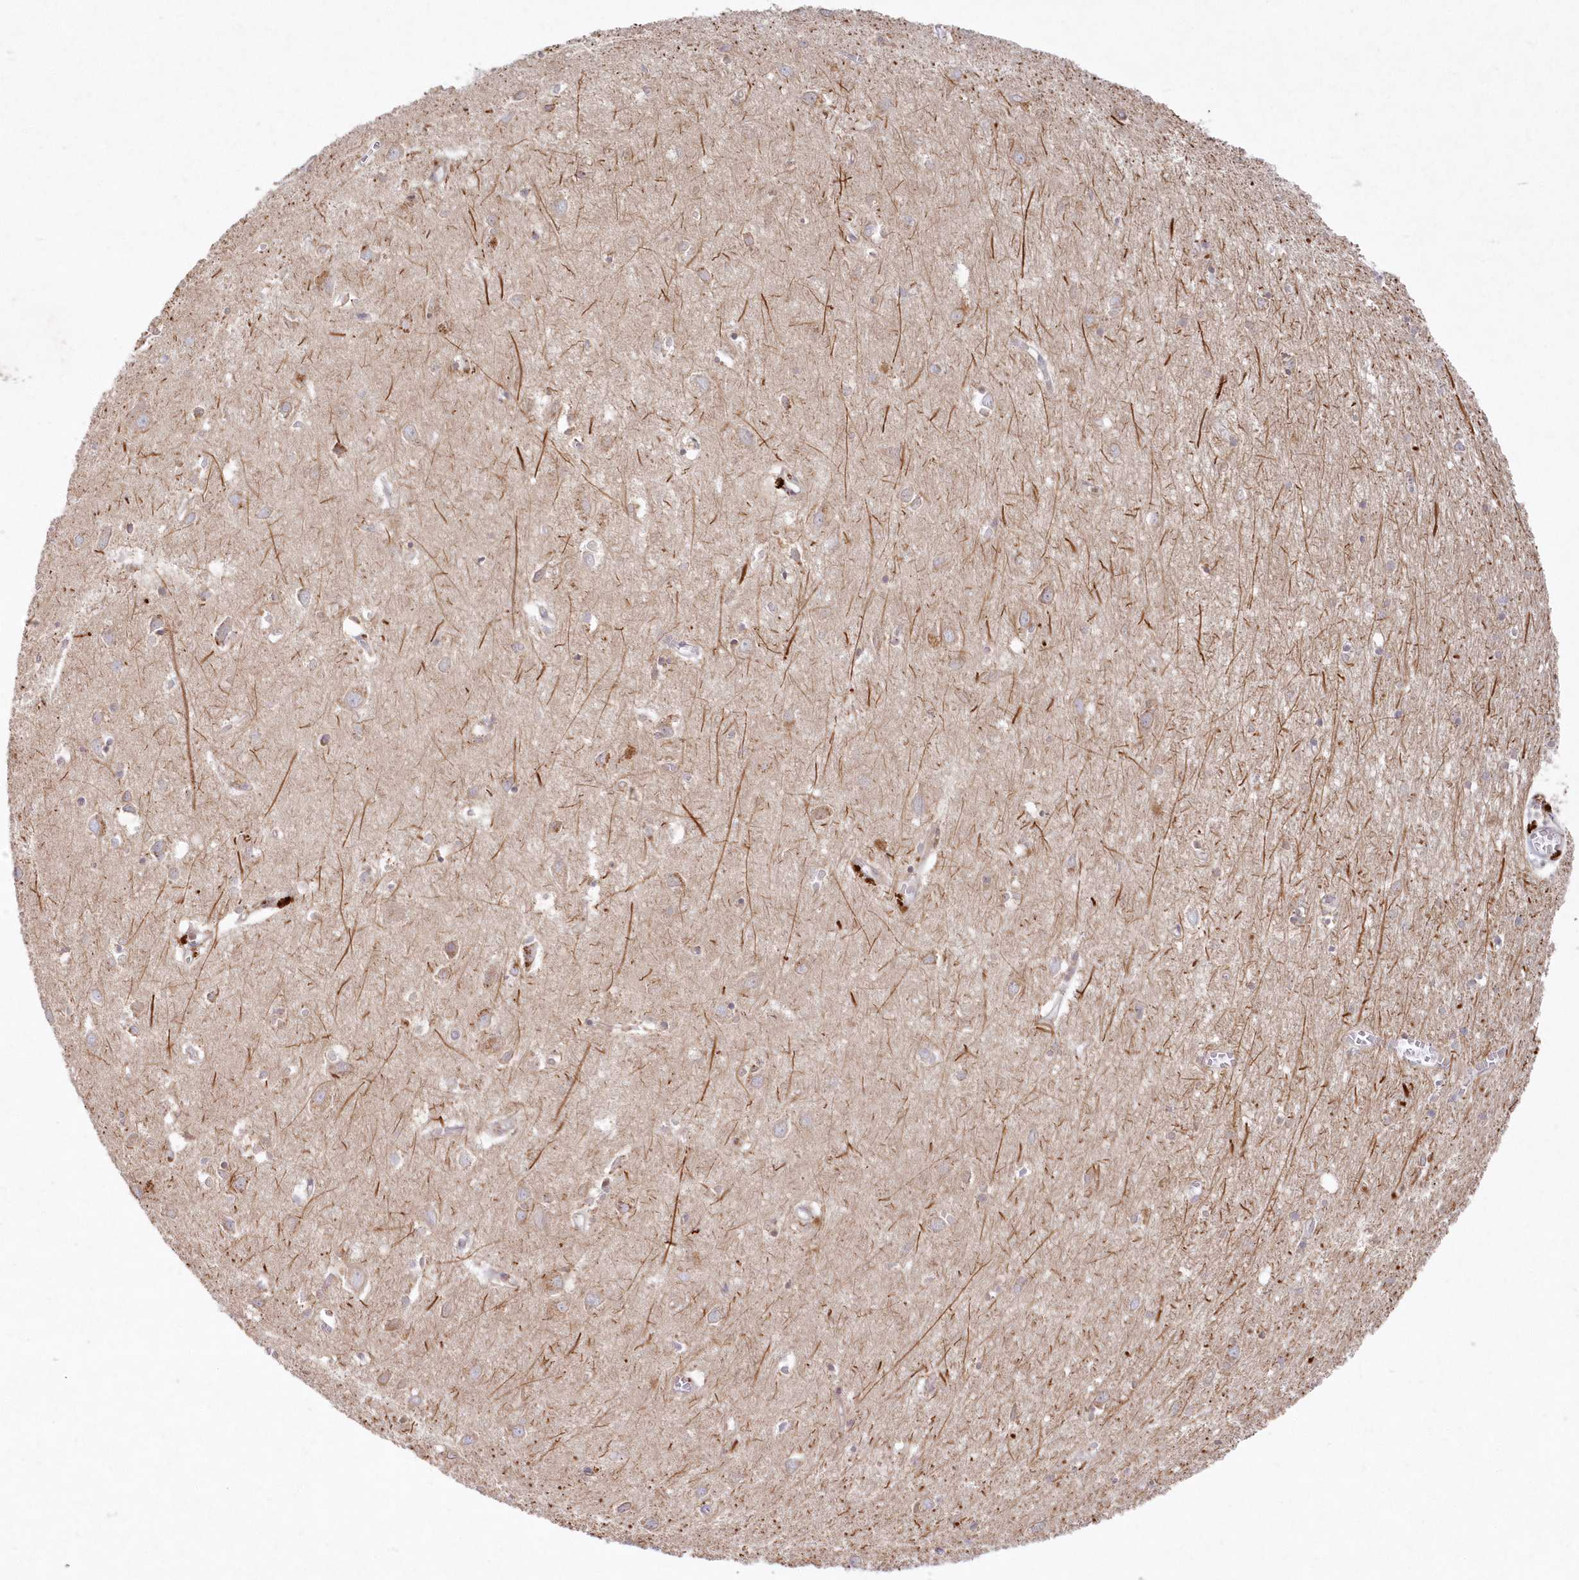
{"staining": {"intensity": "negative", "quantity": "none", "location": "none"}, "tissue": "cerebral cortex", "cell_type": "Endothelial cells", "image_type": "normal", "snomed": [{"axis": "morphology", "description": "Normal tissue, NOS"}, {"axis": "topography", "description": "Cerebral cortex"}], "caption": "High power microscopy micrograph of an IHC histopathology image of normal cerebral cortex, revealing no significant staining in endothelial cells.", "gene": "ARSB", "patient": {"sex": "female", "age": 64}}